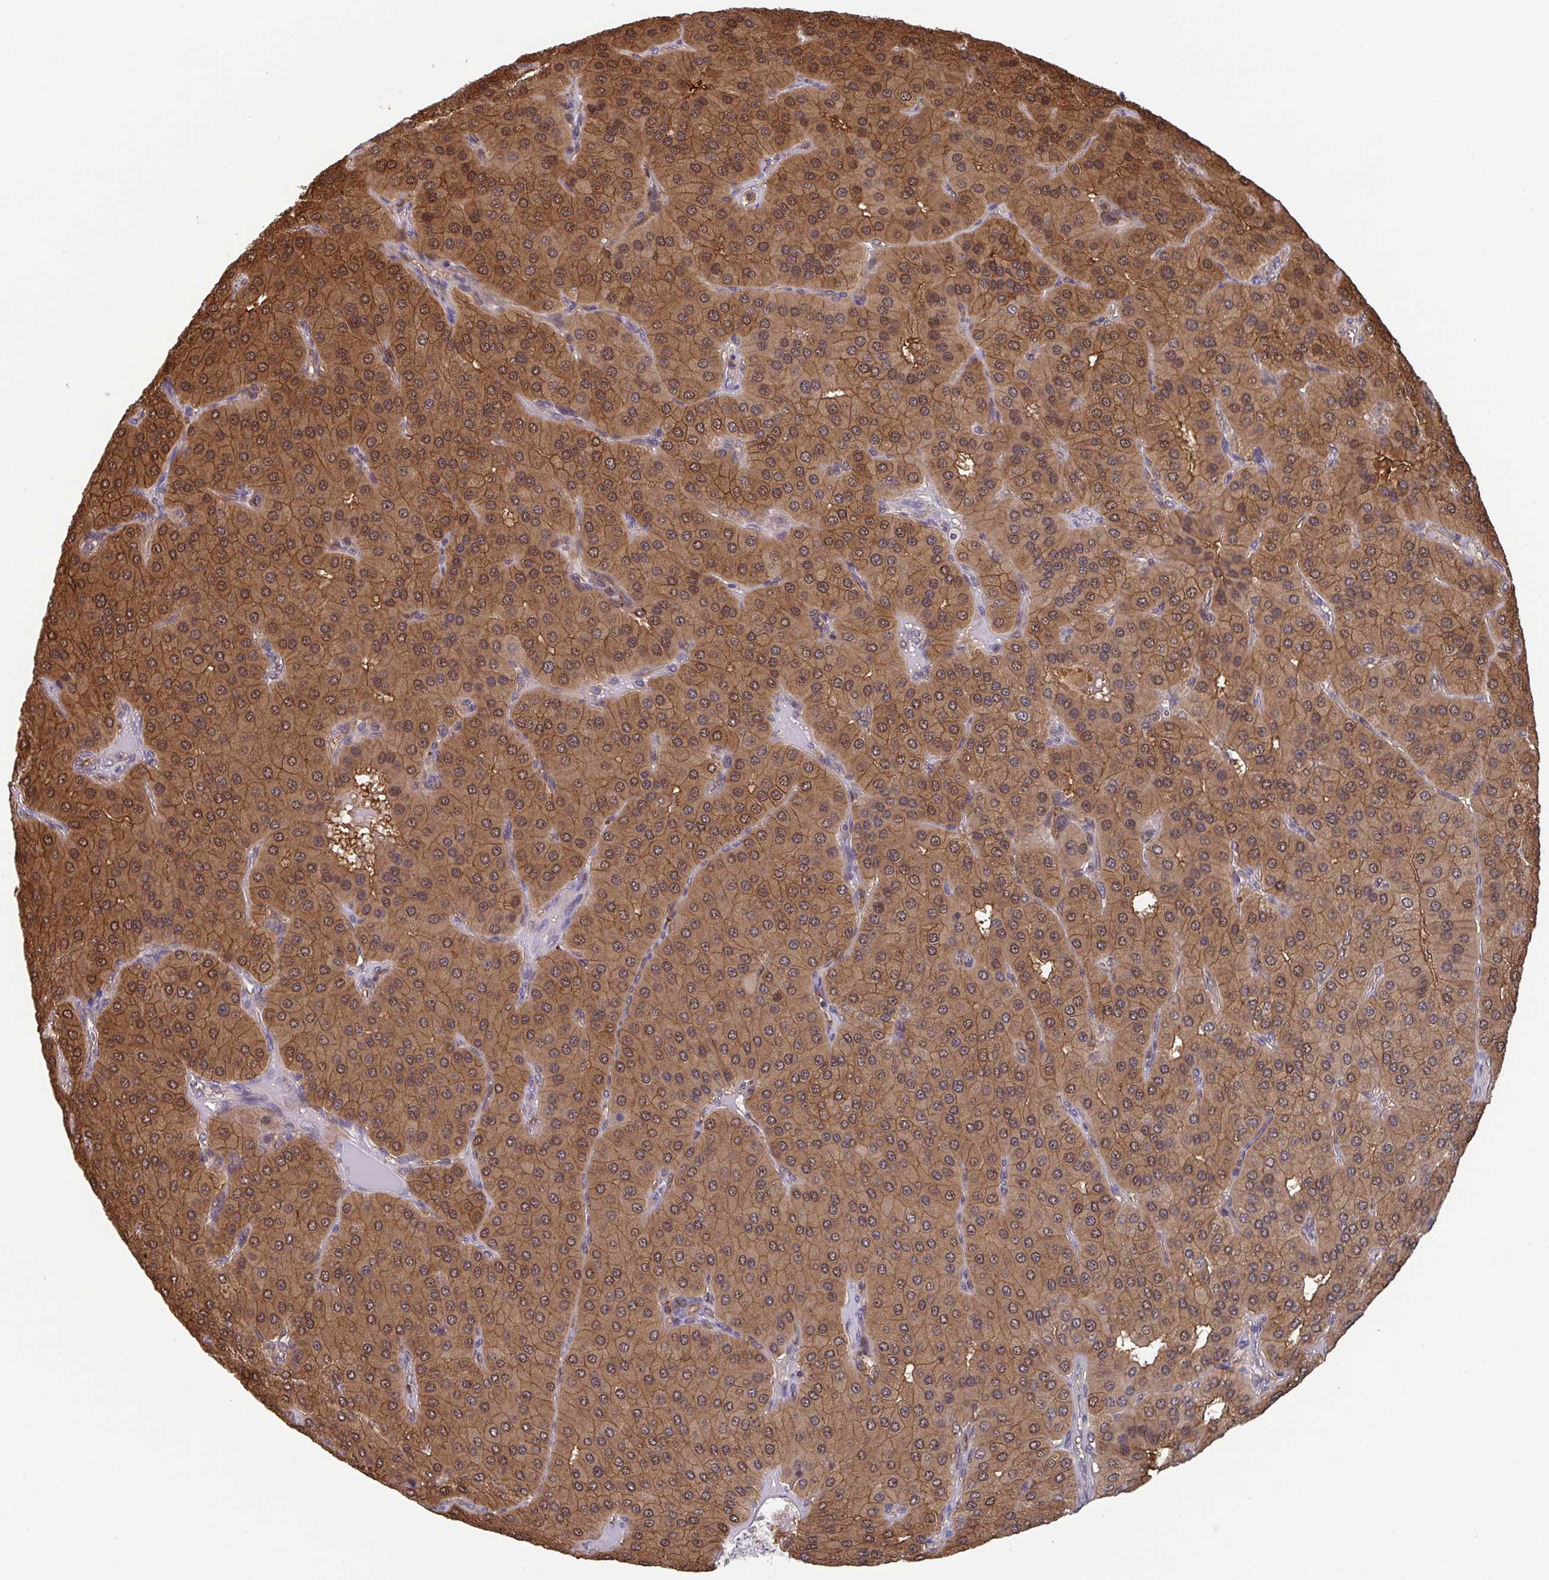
{"staining": {"intensity": "moderate", "quantity": ">75%", "location": "cytoplasmic/membranous,nuclear"}, "tissue": "parathyroid gland", "cell_type": "Glandular cells", "image_type": "normal", "snomed": [{"axis": "morphology", "description": "Normal tissue, NOS"}, {"axis": "morphology", "description": "Adenoma, NOS"}, {"axis": "topography", "description": "Parathyroid gland"}], "caption": "Immunohistochemical staining of normal parathyroid gland shows >75% levels of moderate cytoplasmic/membranous,nuclear protein expression in about >75% of glandular cells. Using DAB (brown) and hematoxylin (blue) stains, captured at high magnification using brightfield microscopy.", "gene": "TIGAR", "patient": {"sex": "female", "age": 86}}